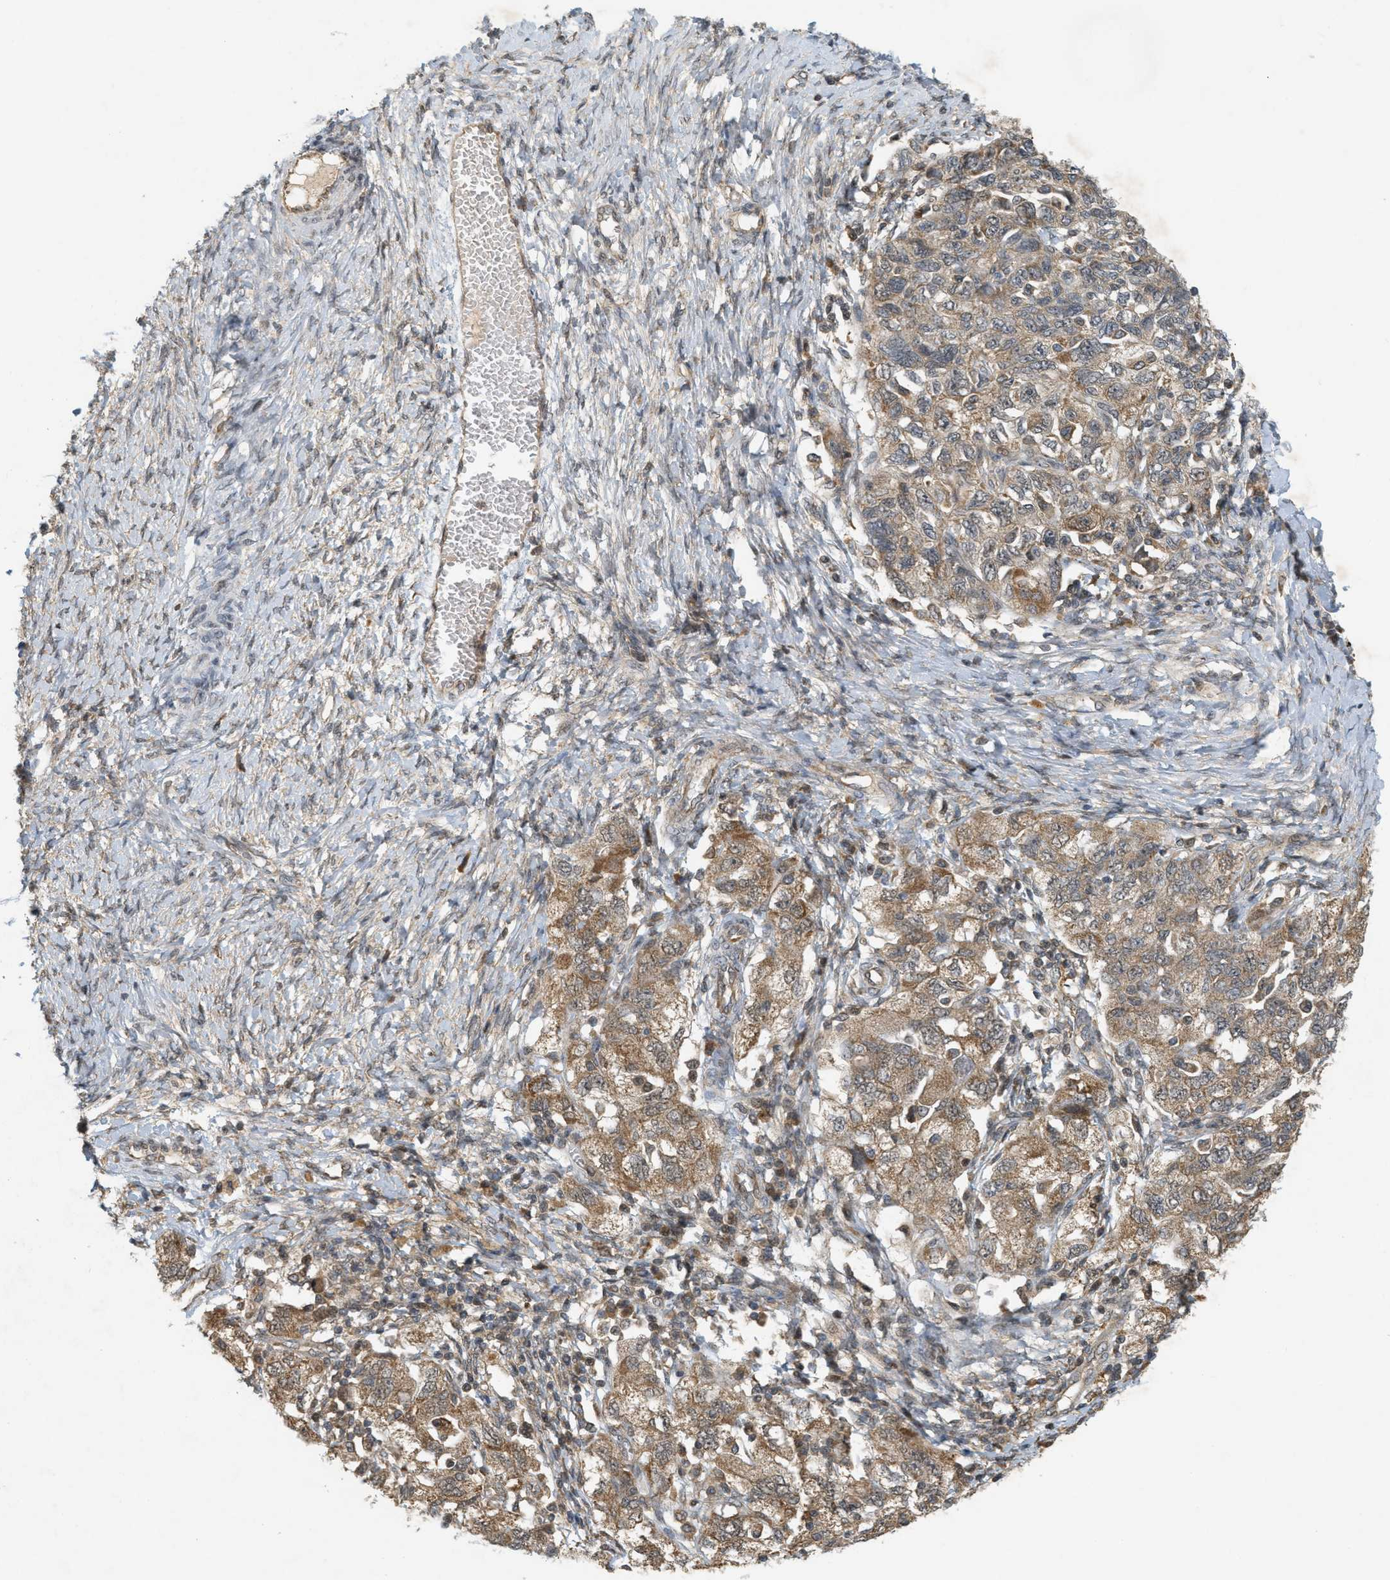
{"staining": {"intensity": "weak", "quantity": "25%-75%", "location": "cytoplasmic/membranous"}, "tissue": "ovarian cancer", "cell_type": "Tumor cells", "image_type": "cancer", "snomed": [{"axis": "morphology", "description": "Carcinoma, NOS"}, {"axis": "morphology", "description": "Cystadenocarcinoma, serous, NOS"}, {"axis": "topography", "description": "Ovary"}], "caption": "This is a photomicrograph of immunohistochemistry staining of carcinoma (ovarian), which shows weak positivity in the cytoplasmic/membranous of tumor cells.", "gene": "PRKD1", "patient": {"sex": "female", "age": 69}}